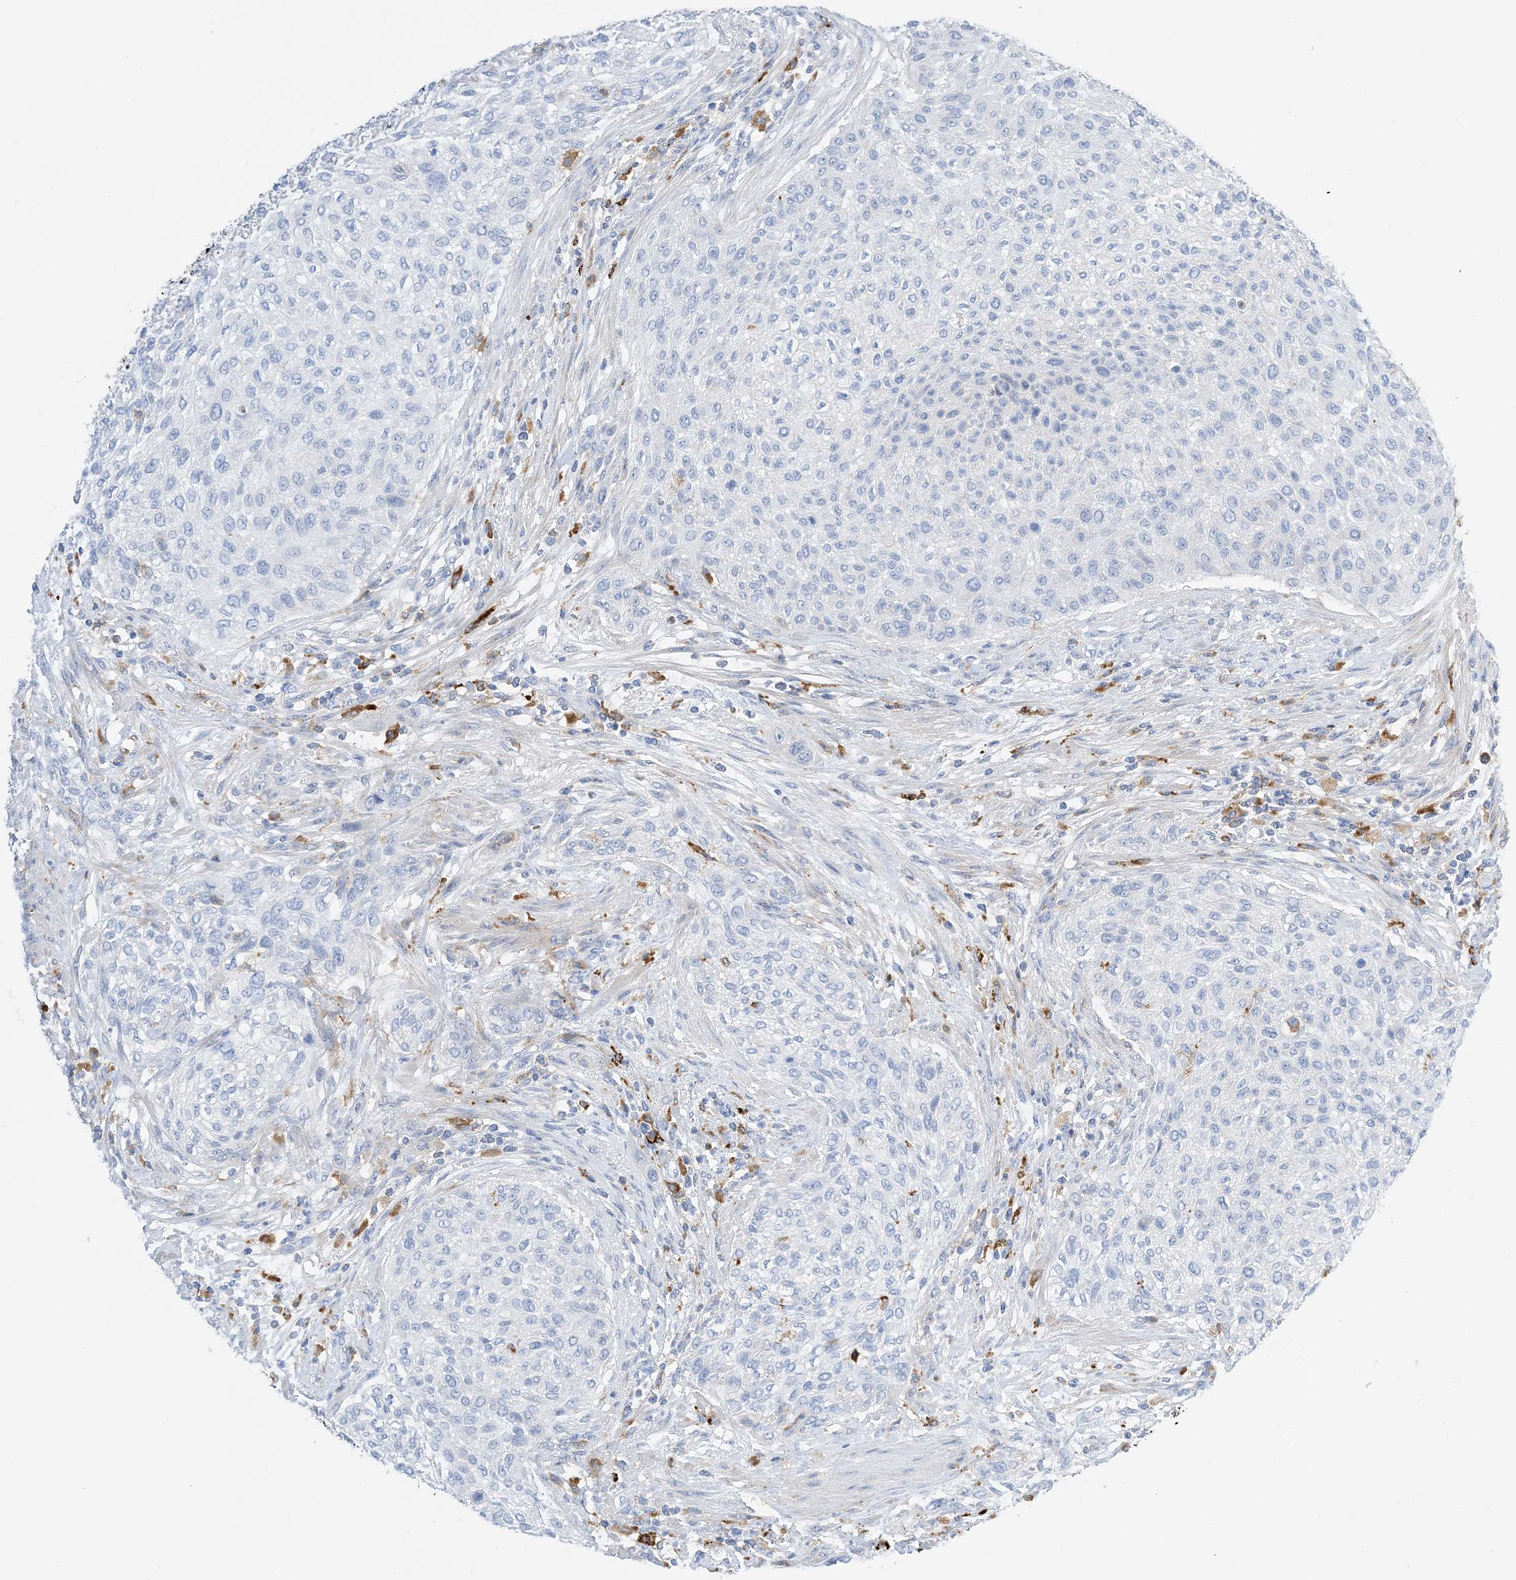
{"staining": {"intensity": "negative", "quantity": "none", "location": "none"}, "tissue": "urothelial cancer", "cell_type": "Tumor cells", "image_type": "cancer", "snomed": [{"axis": "morphology", "description": "Urothelial carcinoma, High grade"}, {"axis": "topography", "description": "Urinary bladder"}], "caption": "IHC histopathology image of neoplastic tissue: urothelial cancer stained with DAB demonstrates no significant protein staining in tumor cells.", "gene": "DPH3", "patient": {"sex": "male", "age": 35}}